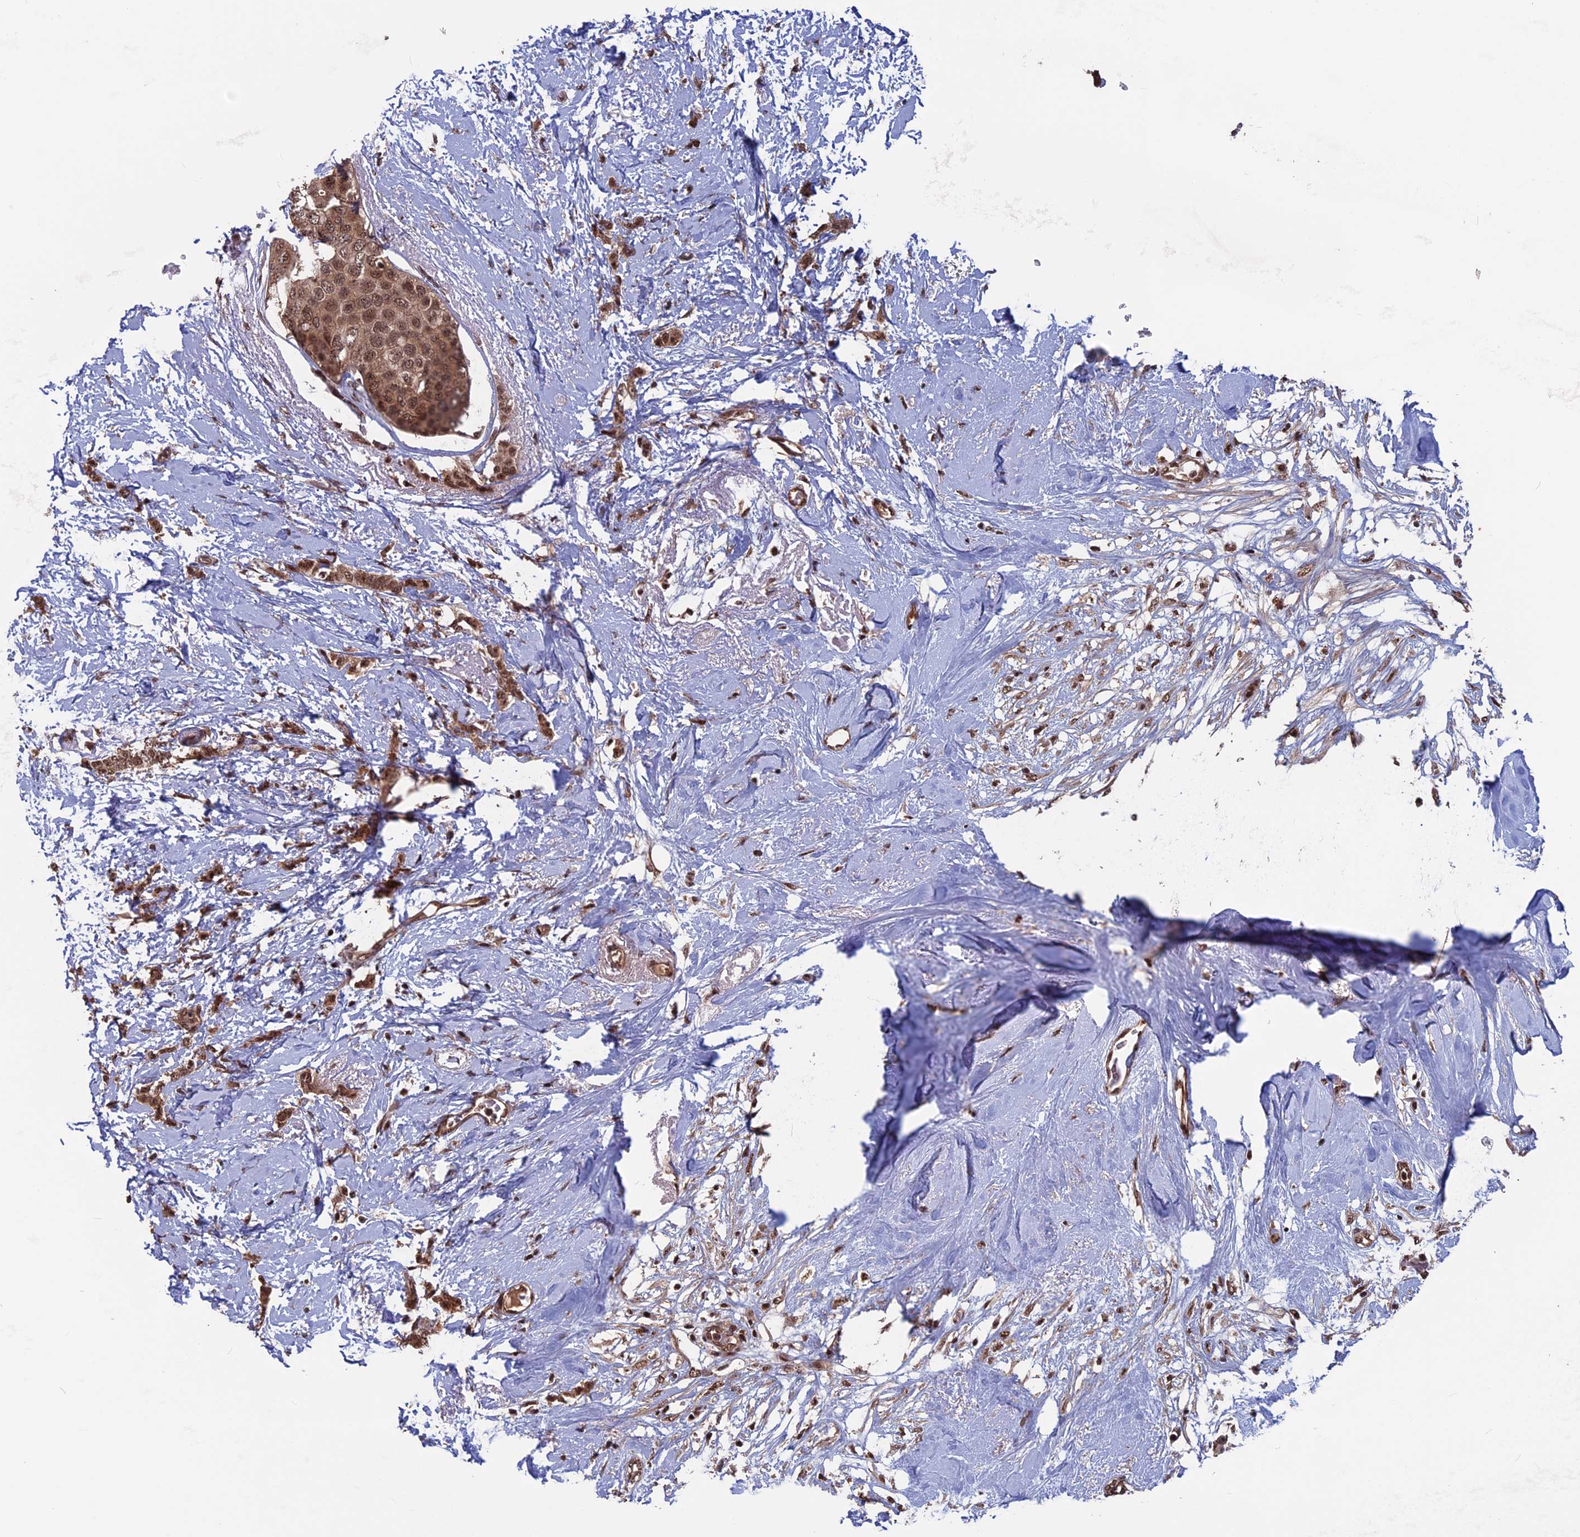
{"staining": {"intensity": "moderate", "quantity": ">75%", "location": "cytoplasmic/membranous,nuclear"}, "tissue": "breast cancer", "cell_type": "Tumor cells", "image_type": "cancer", "snomed": [{"axis": "morphology", "description": "Duct carcinoma"}, {"axis": "topography", "description": "Breast"}], "caption": "A brown stain highlights moderate cytoplasmic/membranous and nuclear staining of a protein in human invasive ductal carcinoma (breast) tumor cells.", "gene": "CACTIN", "patient": {"sex": "female", "age": 72}}